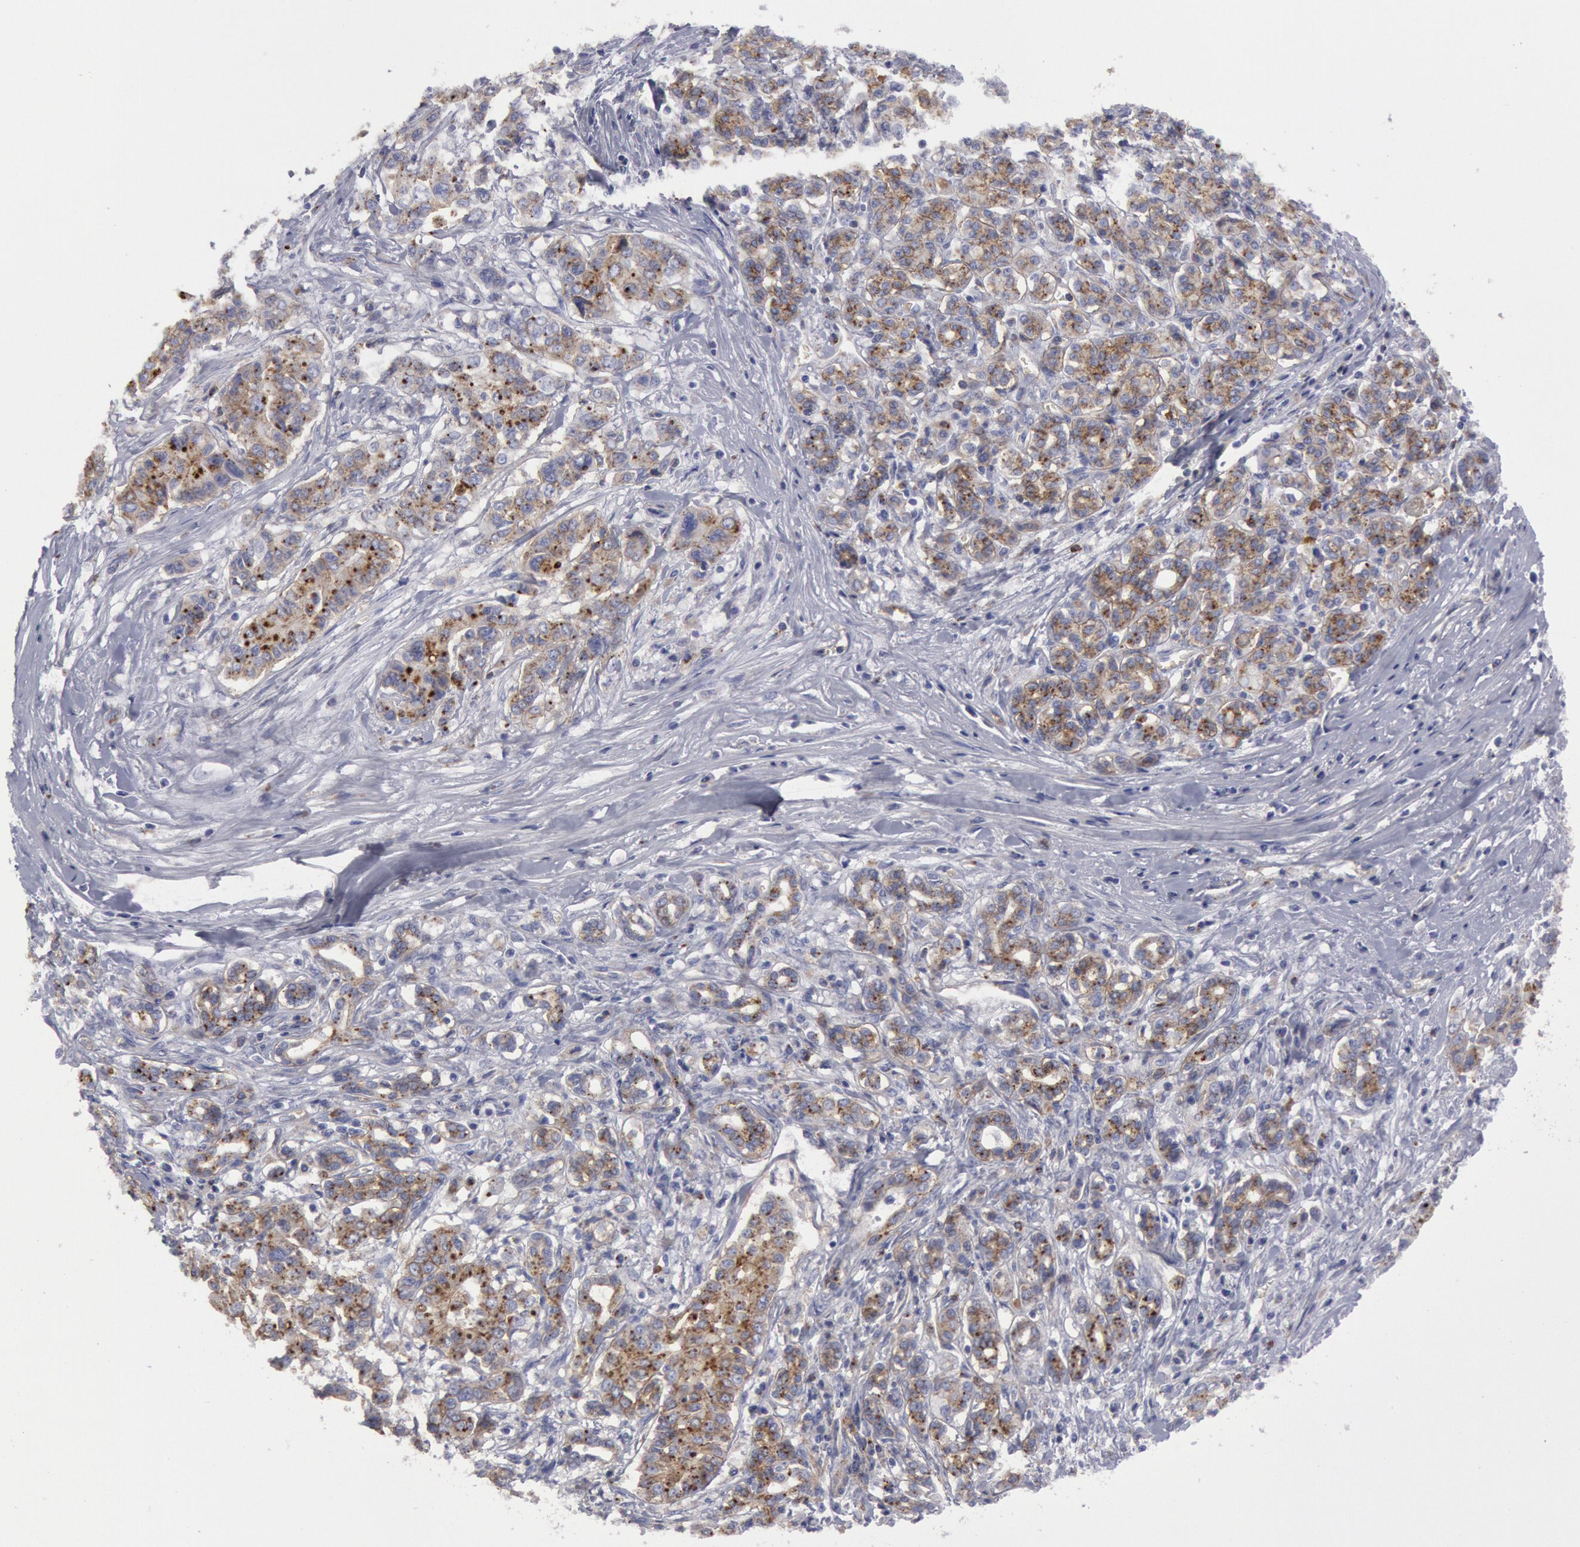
{"staining": {"intensity": "weak", "quantity": "25%-75%", "location": "cytoplasmic/membranous"}, "tissue": "pancreatic cancer", "cell_type": "Tumor cells", "image_type": "cancer", "snomed": [{"axis": "morphology", "description": "Adenocarcinoma, NOS"}, {"axis": "topography", "description": "Pancreas"}], "caption": "Tumor cells display low levels of weak cytoplasmic/membranous staining in about 25%-75% of cells in human pancreatic adenocarcinoma. The staining was performed using DAB (3,3'-diaminobenzidine) to visualize the protein expression in brown, while the nuclei were stained in blue with hematoxylin (Magnification: 20x).", "gene": "FLOT1", "patient": {"sex": "female", "age": 52}}